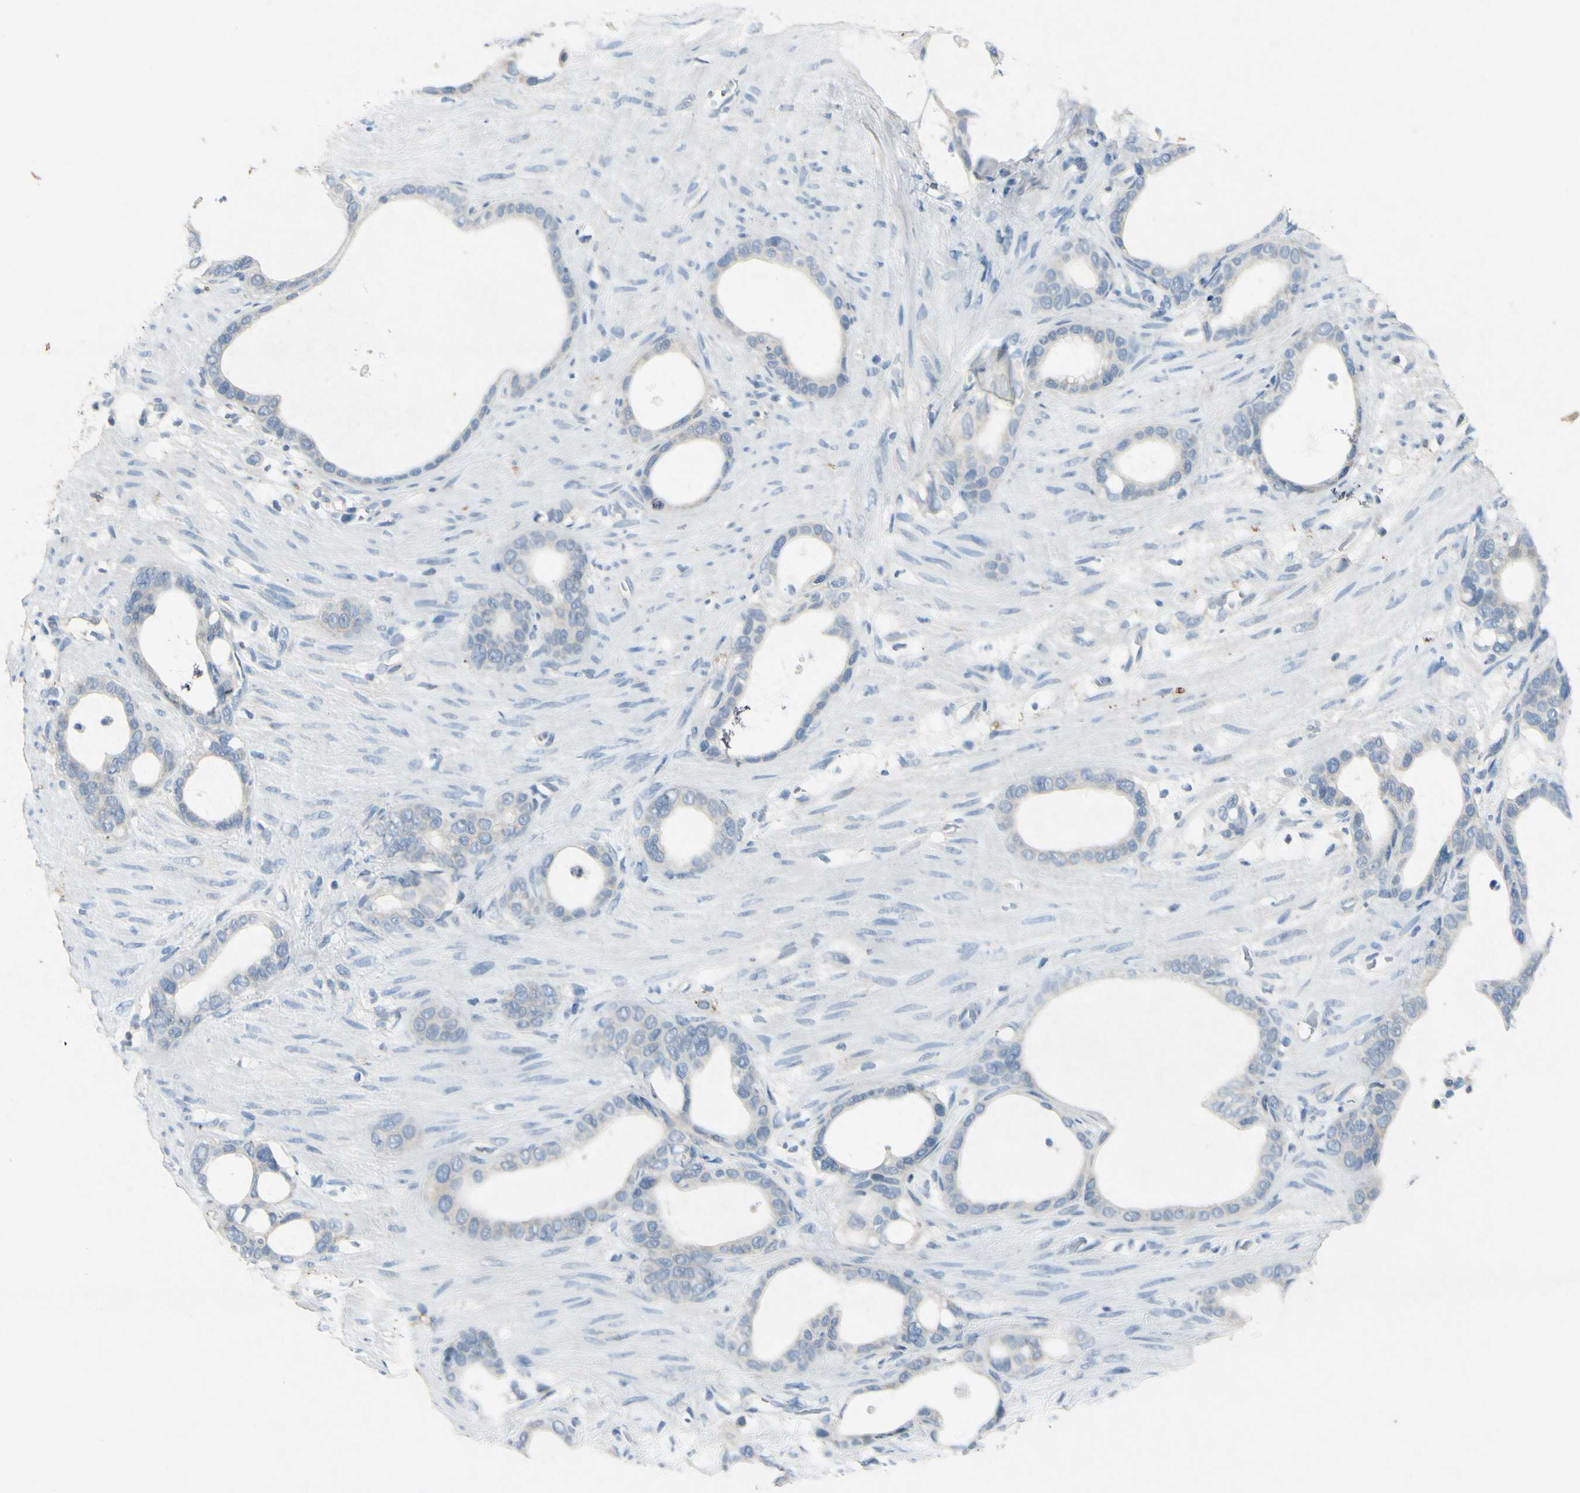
{"staining": {"intensity": "negative", "quantity": "none", "location": "none"}, "tissue": "stomach cancer", "cell_type": "Tumor cells", "image_type": "cancer", "snomed": [{"axis": "morphology", "description": "Adenocarcinoma, NOS"}, {"axis": "topography", "description": "Stomach"}], "caption": "IHC of adenocarcinoma (stomach) exhibits no staining in tumor cells.", "gene": "SNAP91", "patient": {"sex": "female", "age": 75}}